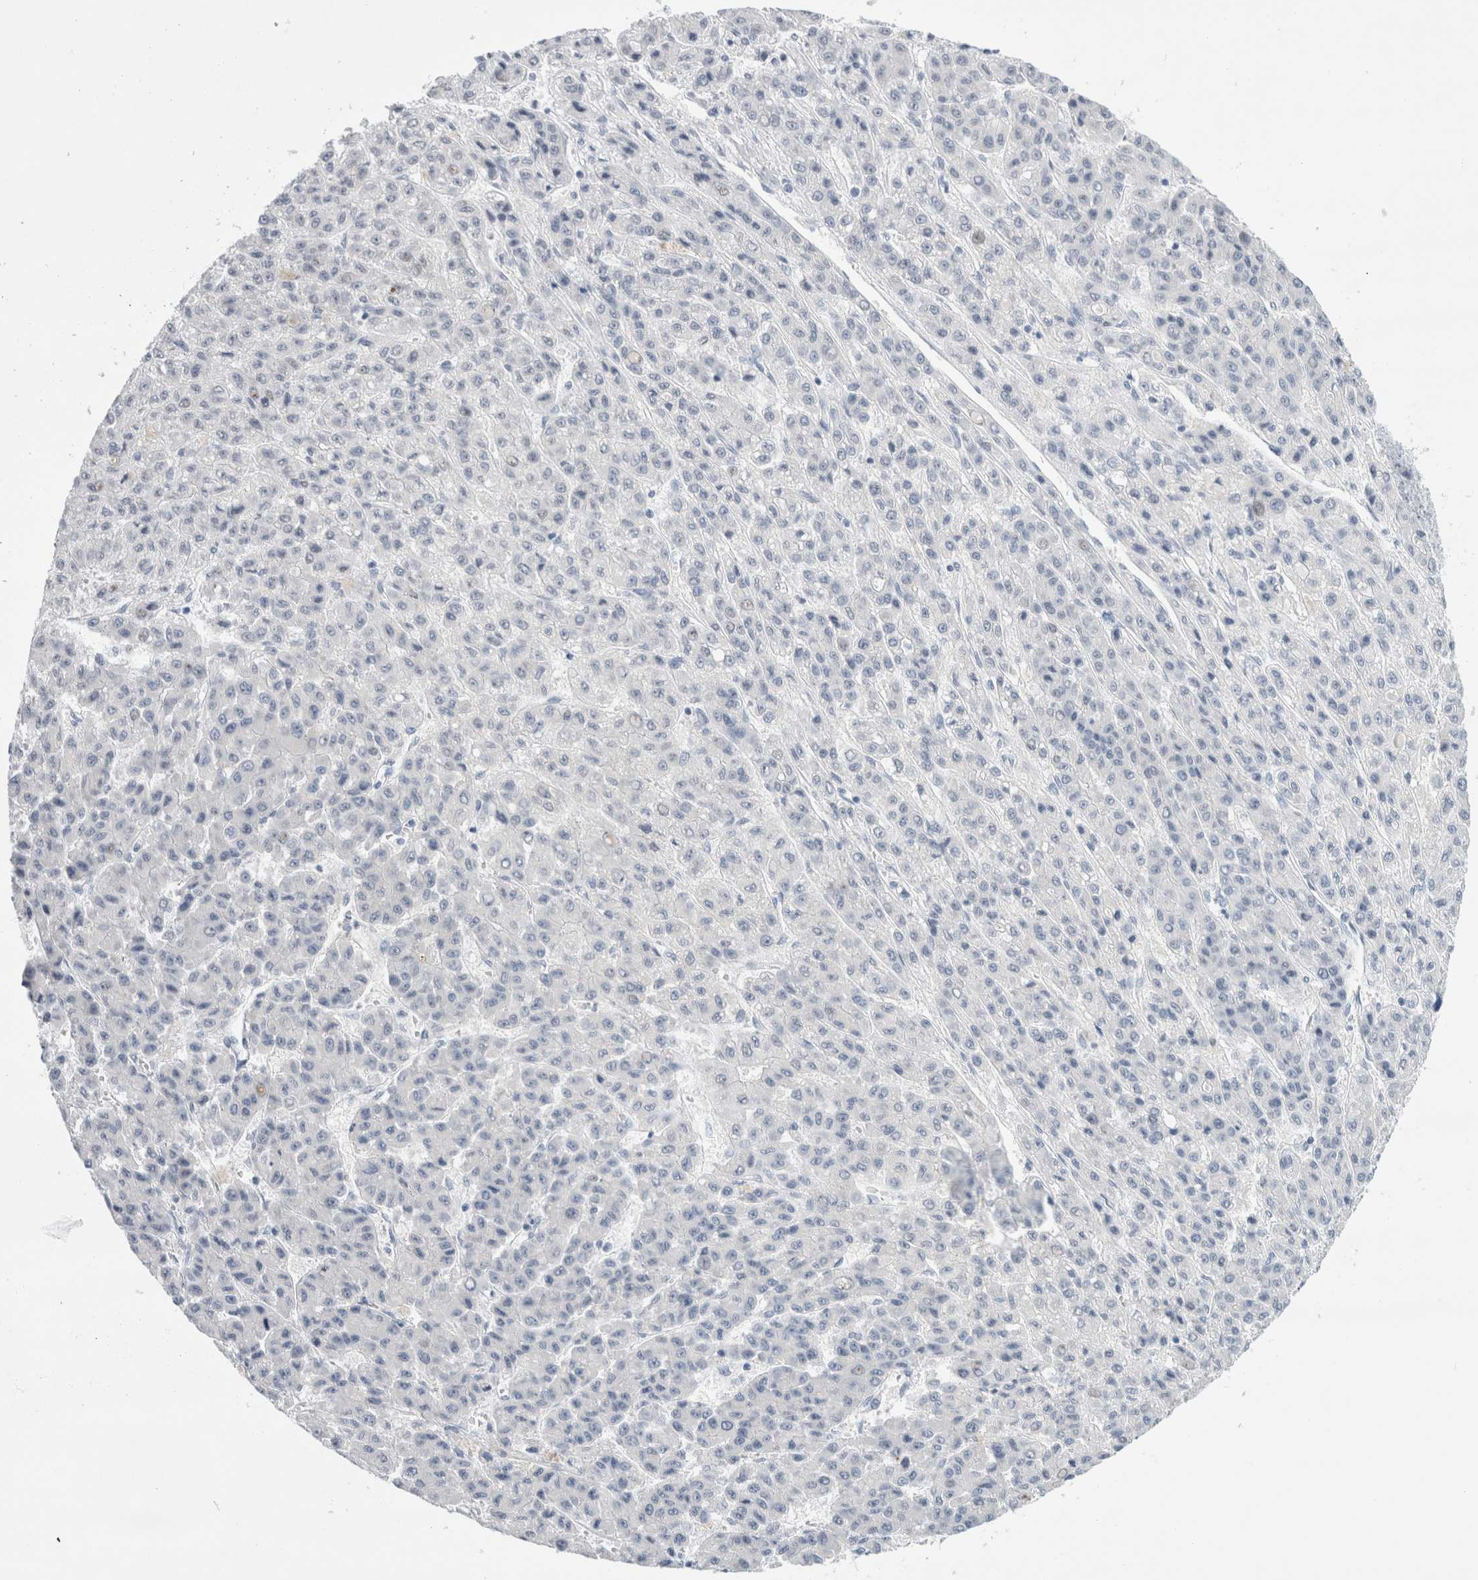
{"staining": {"intensity": "negative", "quantity": "none", "location": "none"}, "tissue": "liver cancer", "cell_type": "Tumor cells", "image_type": "cancer", "snomed": [{"axis": "morphology", "description": "Carcinoma, Hepatocellular, NOS"}, {"axis": "topography", "description": "Liver"}], "caption": "High power microscopy photomicrograph of an IHC histopathology image of liver hepatocellular carcinoma, revealing no significant expression in tumor cells.", "gene": "SLC22A12", "patient": {"sex": "male", "age": 70}}